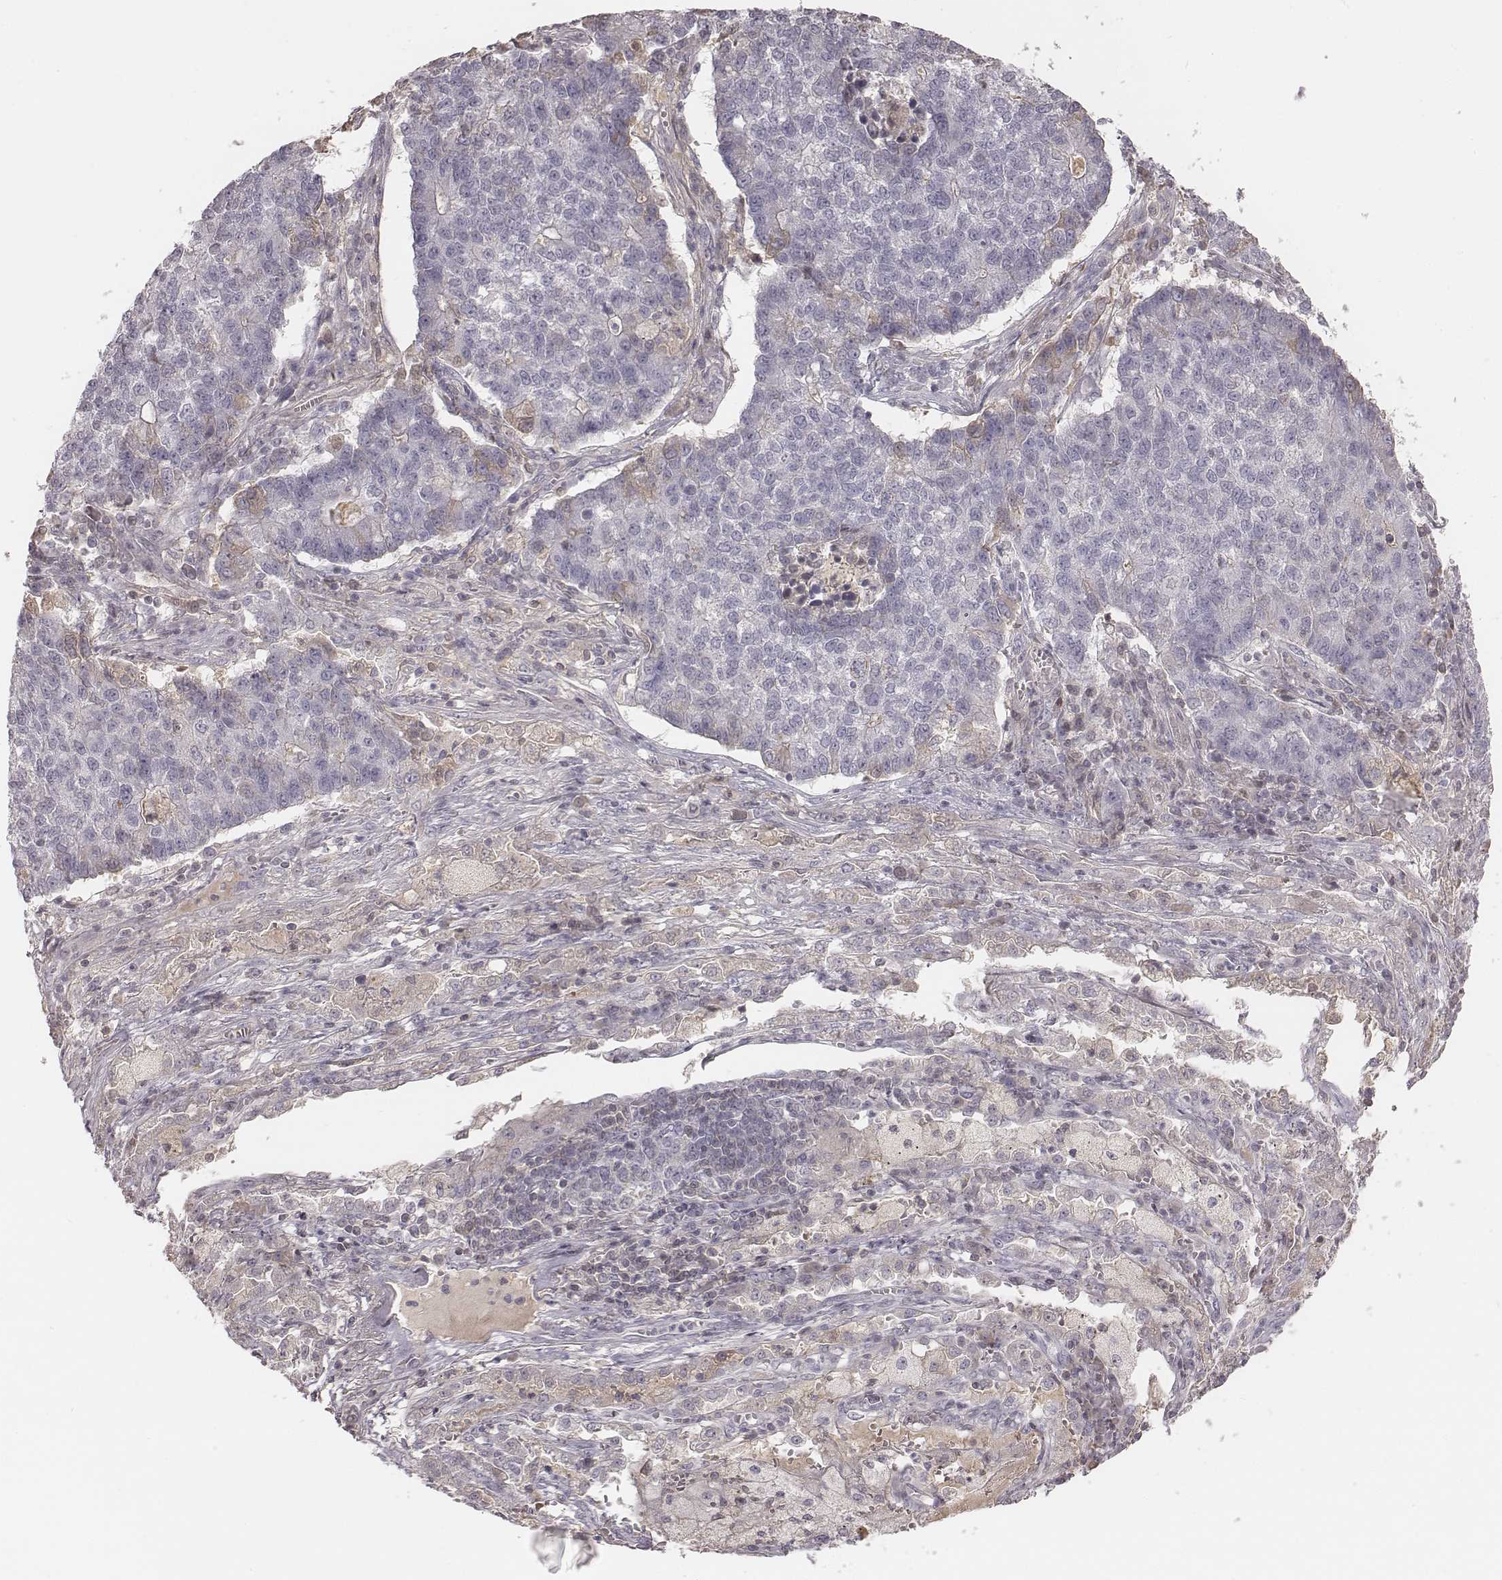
{"staining": {"intensity": "weak", "quantity": "<25%", "location": "cytoplasmic/membranous"}, "tissue": "lung cancer", "cell_type": "Tumor cells", "image_type": "cancer", "snomed": [{"axis": "morphology", "description": "Adenocarcinoma, NOS"}, {"axis": "topography", "description": "Lung"}], "caption": "Immunohistochemical staining of human lung cancer reveals no significant expression in tumor cells. (Stains: DAB (3,3'-diaminobenzidine) immunohistochemistry (IHC) with hematoxylin counter stain, Microscopy: brightfield microscopy at high magnification).", "gene": "TLX3", "patient": {"sex": "male", "age": 57}}